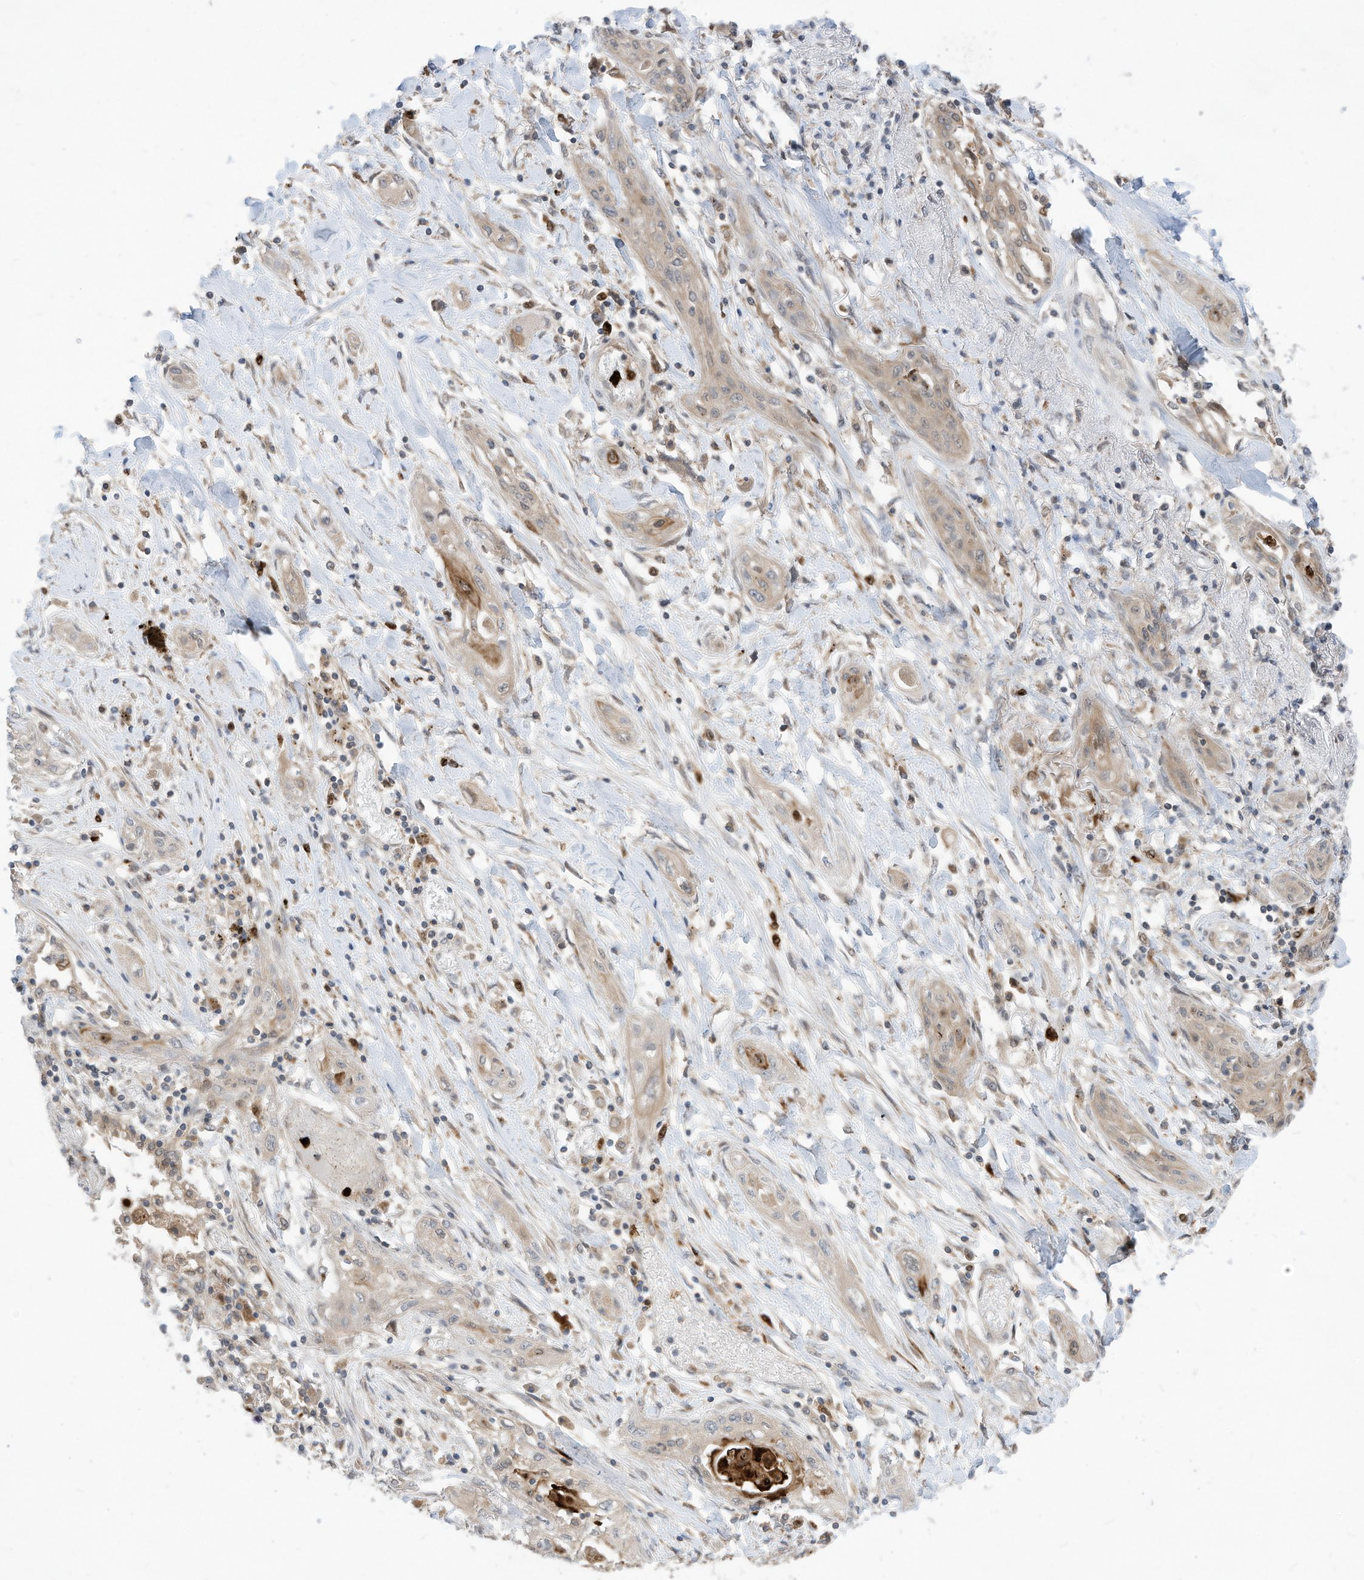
{"staining": {"intensity": "negative", "quantity": "none", "location": "none"}, "tissue": "lung cancer", "cell_type": "Tumor cells", "image_type": "cancer", "snomed": [{"axis": "morphology", "description": "Squamous cell carcinoma, NOS"}, {"axis": "topography", "description": "Lung"}], "caption": "This is an IHC micrograph of lung cancer (squamous cell carcinoma). There is no staining in tumor cells.", "gene": "CNKSR1", "patient": {"sex": "female", "age": 47}}